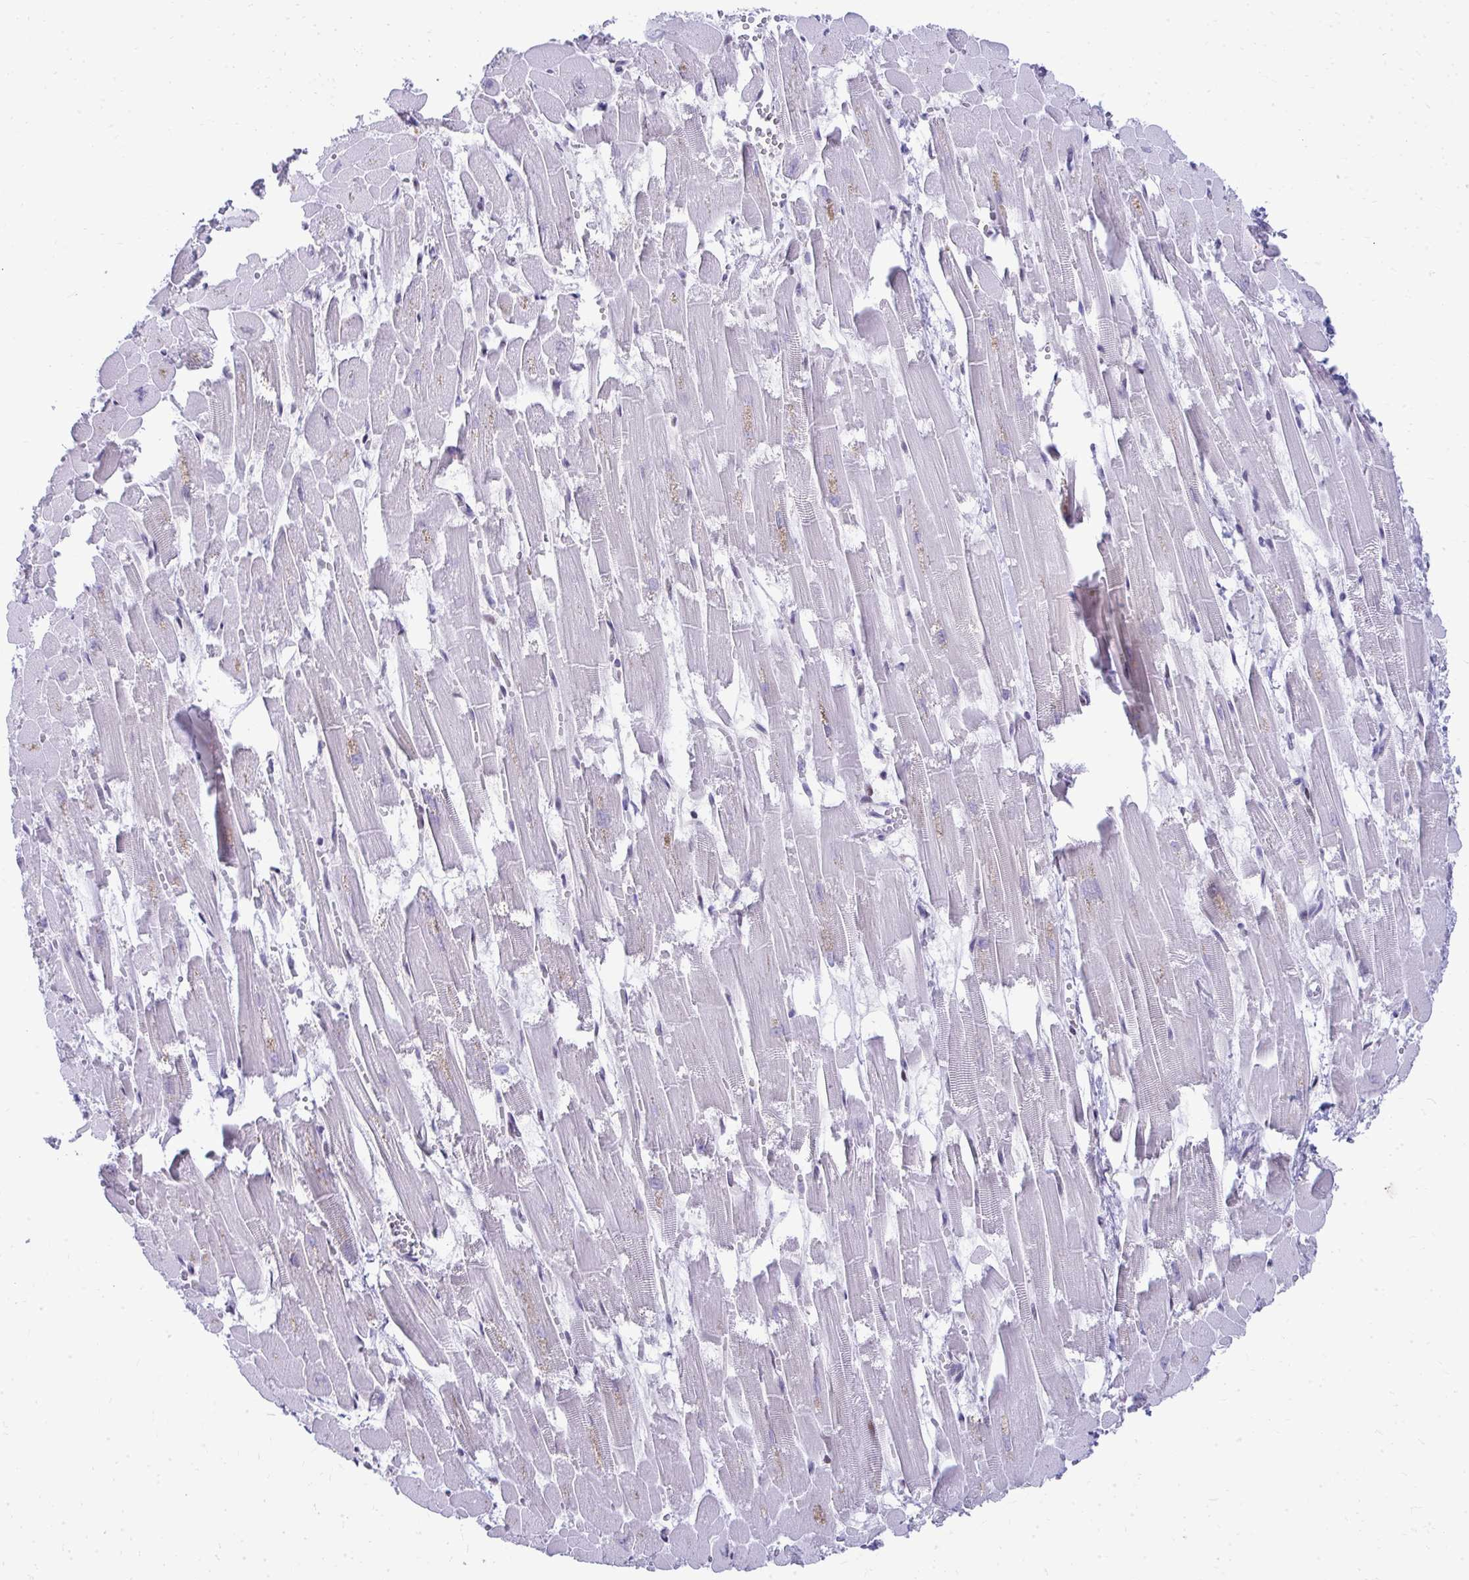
{"staining": {"intensity": "strong", "quantity": "<25%", "location": "nuclear"}, "tissue": "heart muscle", "cell_type": "Cardiomyocytes", "image_type": "normal", "snomed": [{"axis": "morphology", "description": "Normal tissue, NOS"}, {"axis": "topography", "description": "Heart"}], "caption": "Brown immunohistochemical staining in benign heart muscle displays strong nuclear positivity in about <25% of cardiomyocytes.", "gene": "GLDN", "patient": {"sex": "female", "age": 52}}